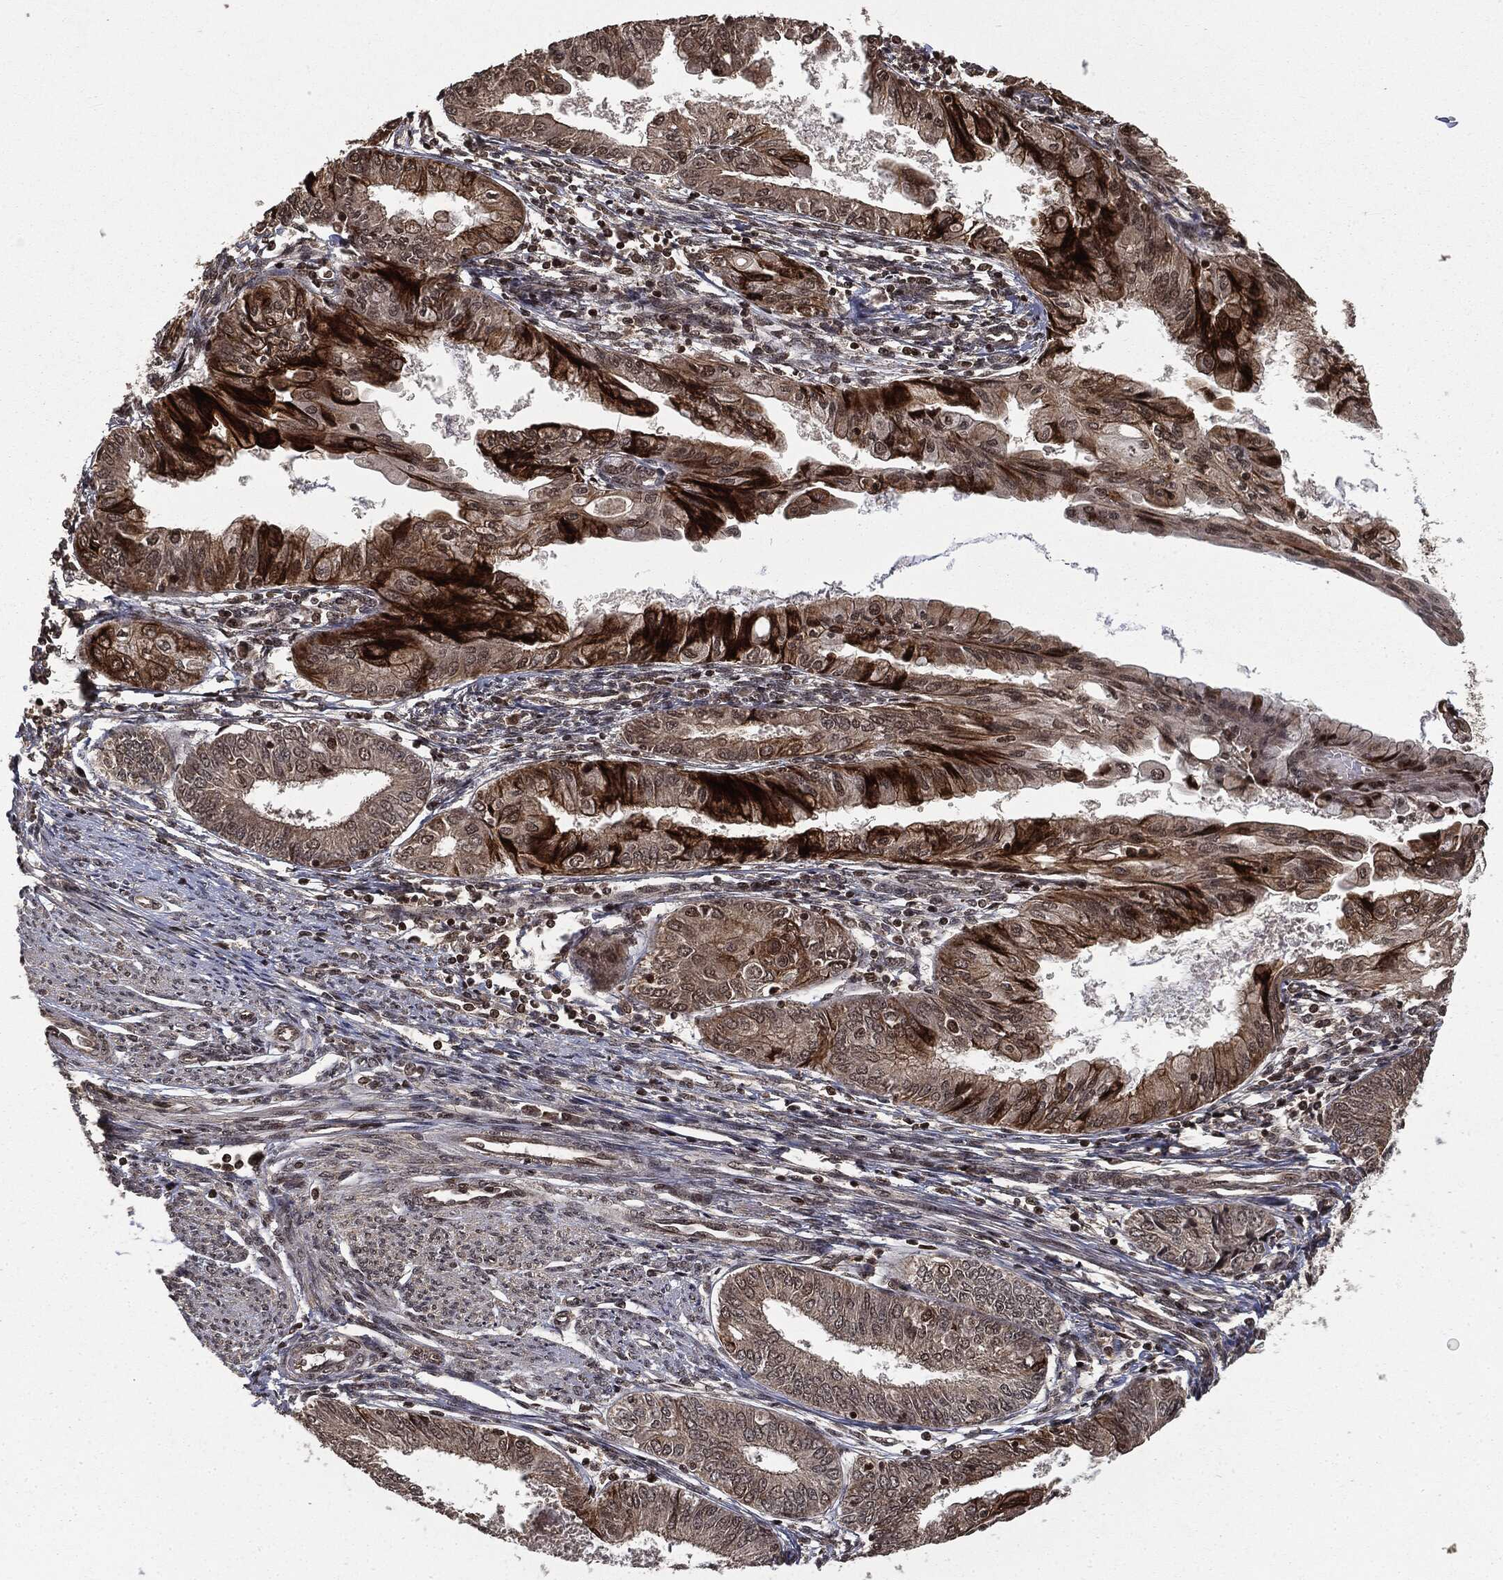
{"staining": {"intensity": "strong", "quantity": "<25%", "location": "cytoplasmic/membranous"}, "tissue": "endometrial cancer", "cell_type": "Tumor cells", "image_type": "cancer", "snomed": [{"axis": "morphology", "description": "Adenocarcinoma, NOS"}, {"axis": "topography", "description": "Endometrium"}], "caption": "This photomicrograph reveals IHC staining of endometrial cancer (adenocarcinoma), with medium strong cytoplasmic/membranous positivity in approximately <25% of tumor cells.", "gene": "CTDP1", "patient": {"sex": "female", "age": 68}}